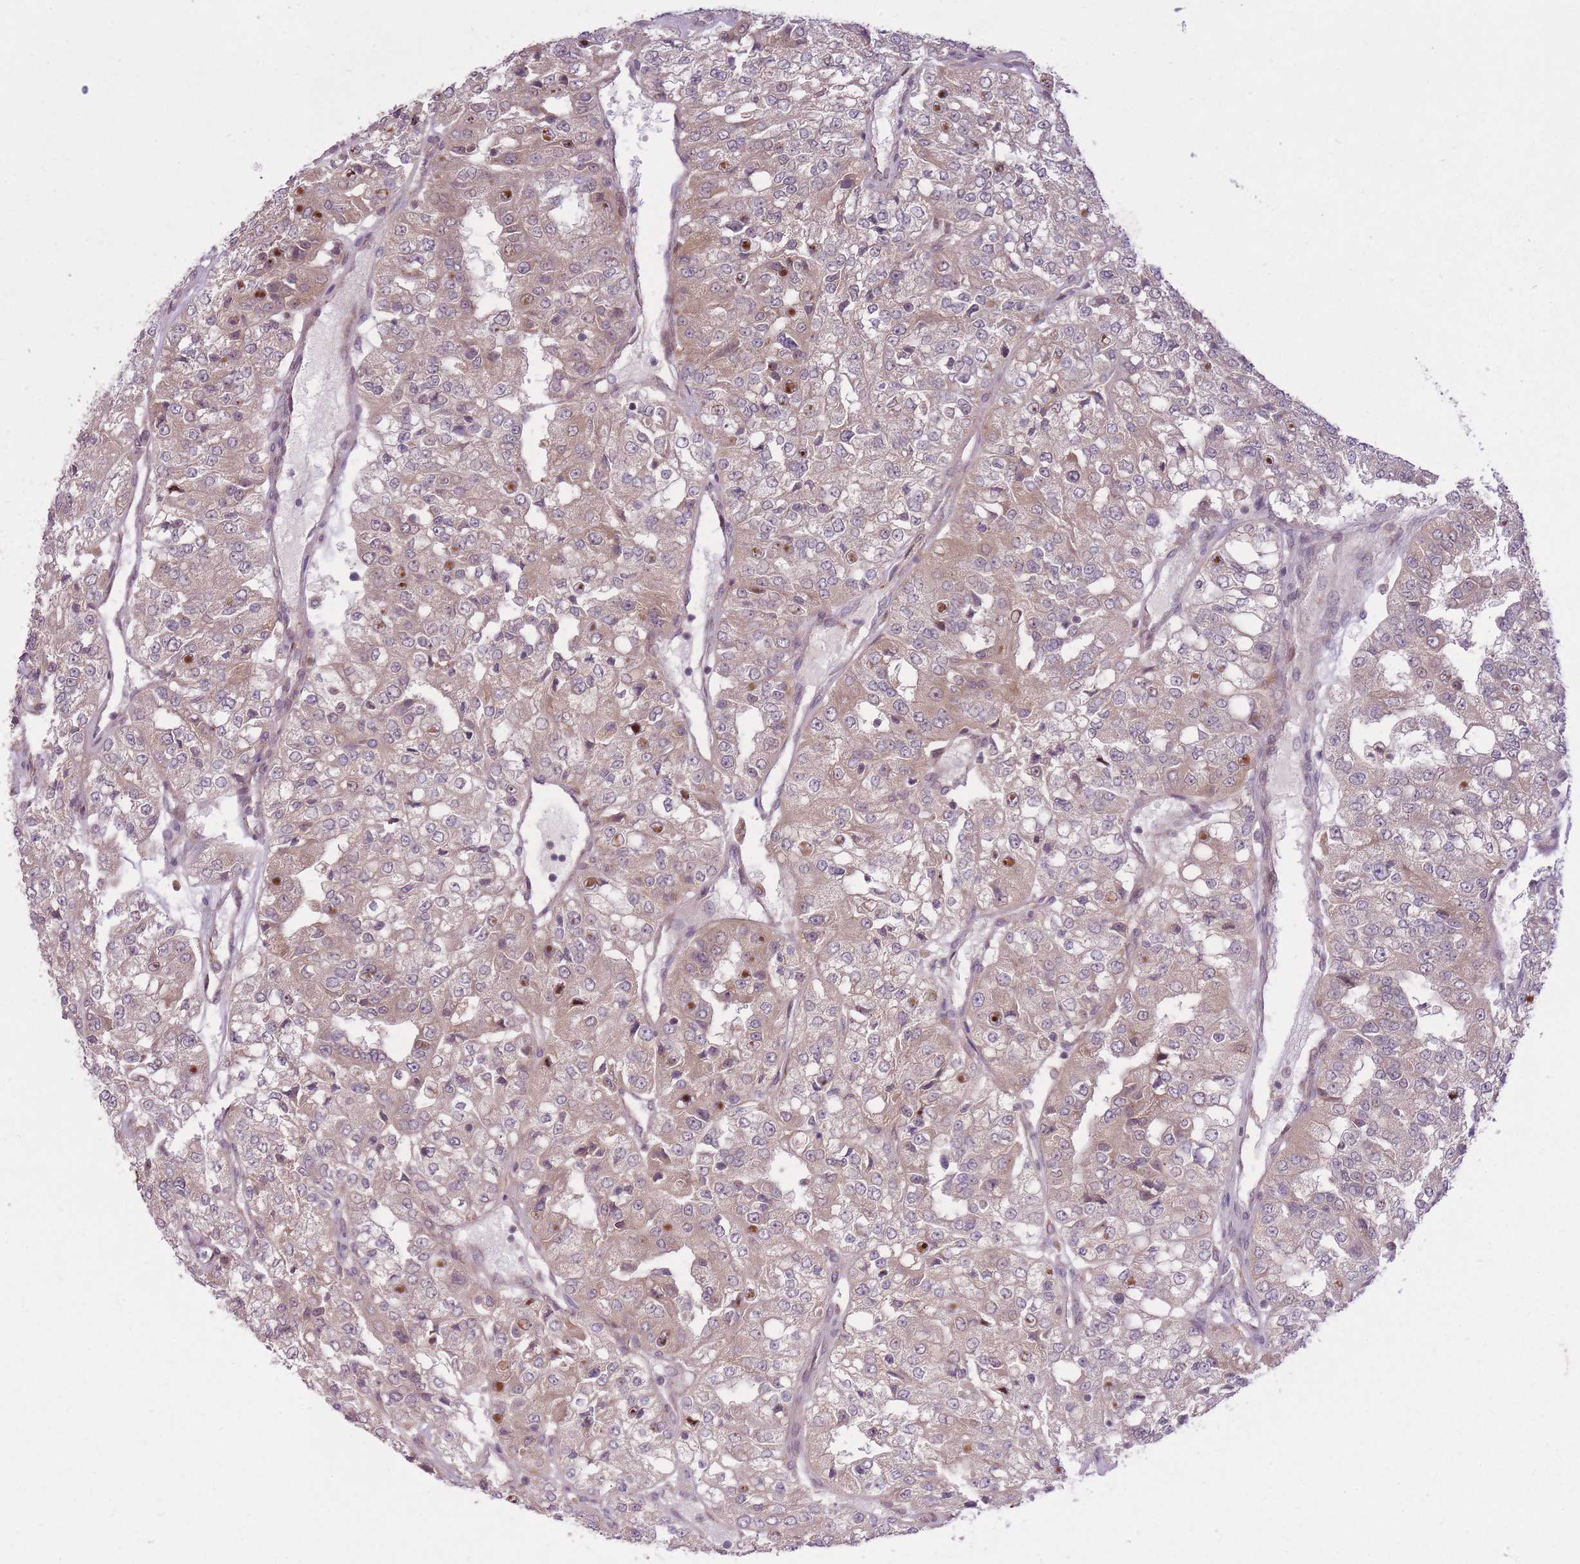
{"staining": {"intensity": "weak", "quantity": "25%-75%", "location": "cytoplasmic/membranous"}, "tissue": "renal cancer", "cell_type": "Tumor cells", "image_type": "cancer", "snomed": [{"axis": "morphology", "description": "Adenocarcinoma, NOS"}, {"axis": "topography", "description": "Kidney"}], "caption": "Renal adenocarcinoma stained with IHC shows weak cytoplasmic/membranous positivity in about 25%-75% of tumor cells. (DAB IHC with brightfield microscopy, high magnification).", "gene": "ZNF391", "patient": {"sex": "female", "age": 63}}